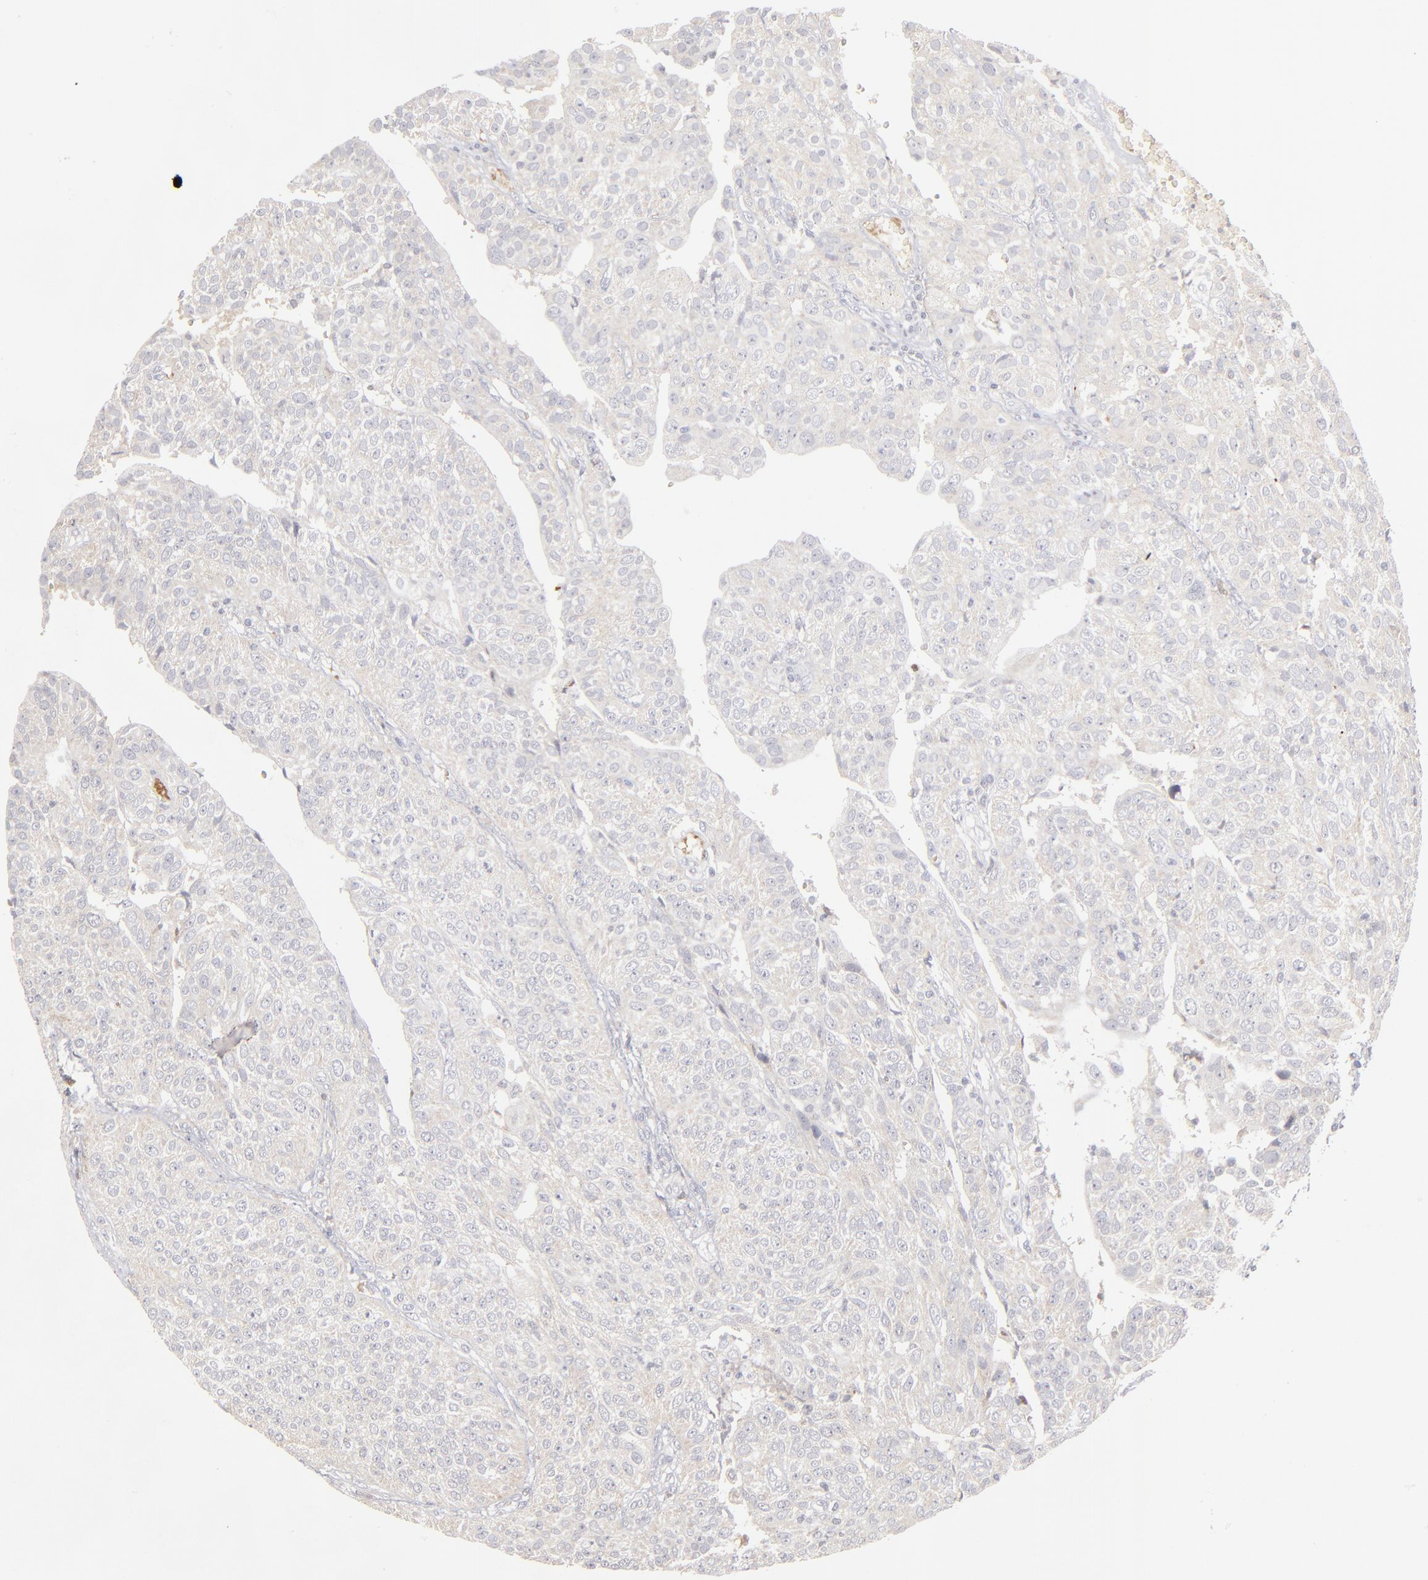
{"staining": {"intensity": "negative", "quantity": "none", "location": "none"}, "tissue": "urothelial cancer", "cell_type": "Tumor cells", "image_type": "cancer", "snomed": [{"axis": "morphology", "description": "Urothelial carcinoma, High grade"}, {"axis": "topography", "description": "Urinary bladder"}], "caption": "Immunohistochemistry (IHC) image of urothelial cancer stained for a protein (brown), which displays no expression in tumor cells. The staining is performed using DAB (3,3'-diaminobenzidine) brown chromogen with nuclei counter-stained in using hematoxylin.", "gene": "EXD2", "patient": {"sex": "male", "age": 56}}